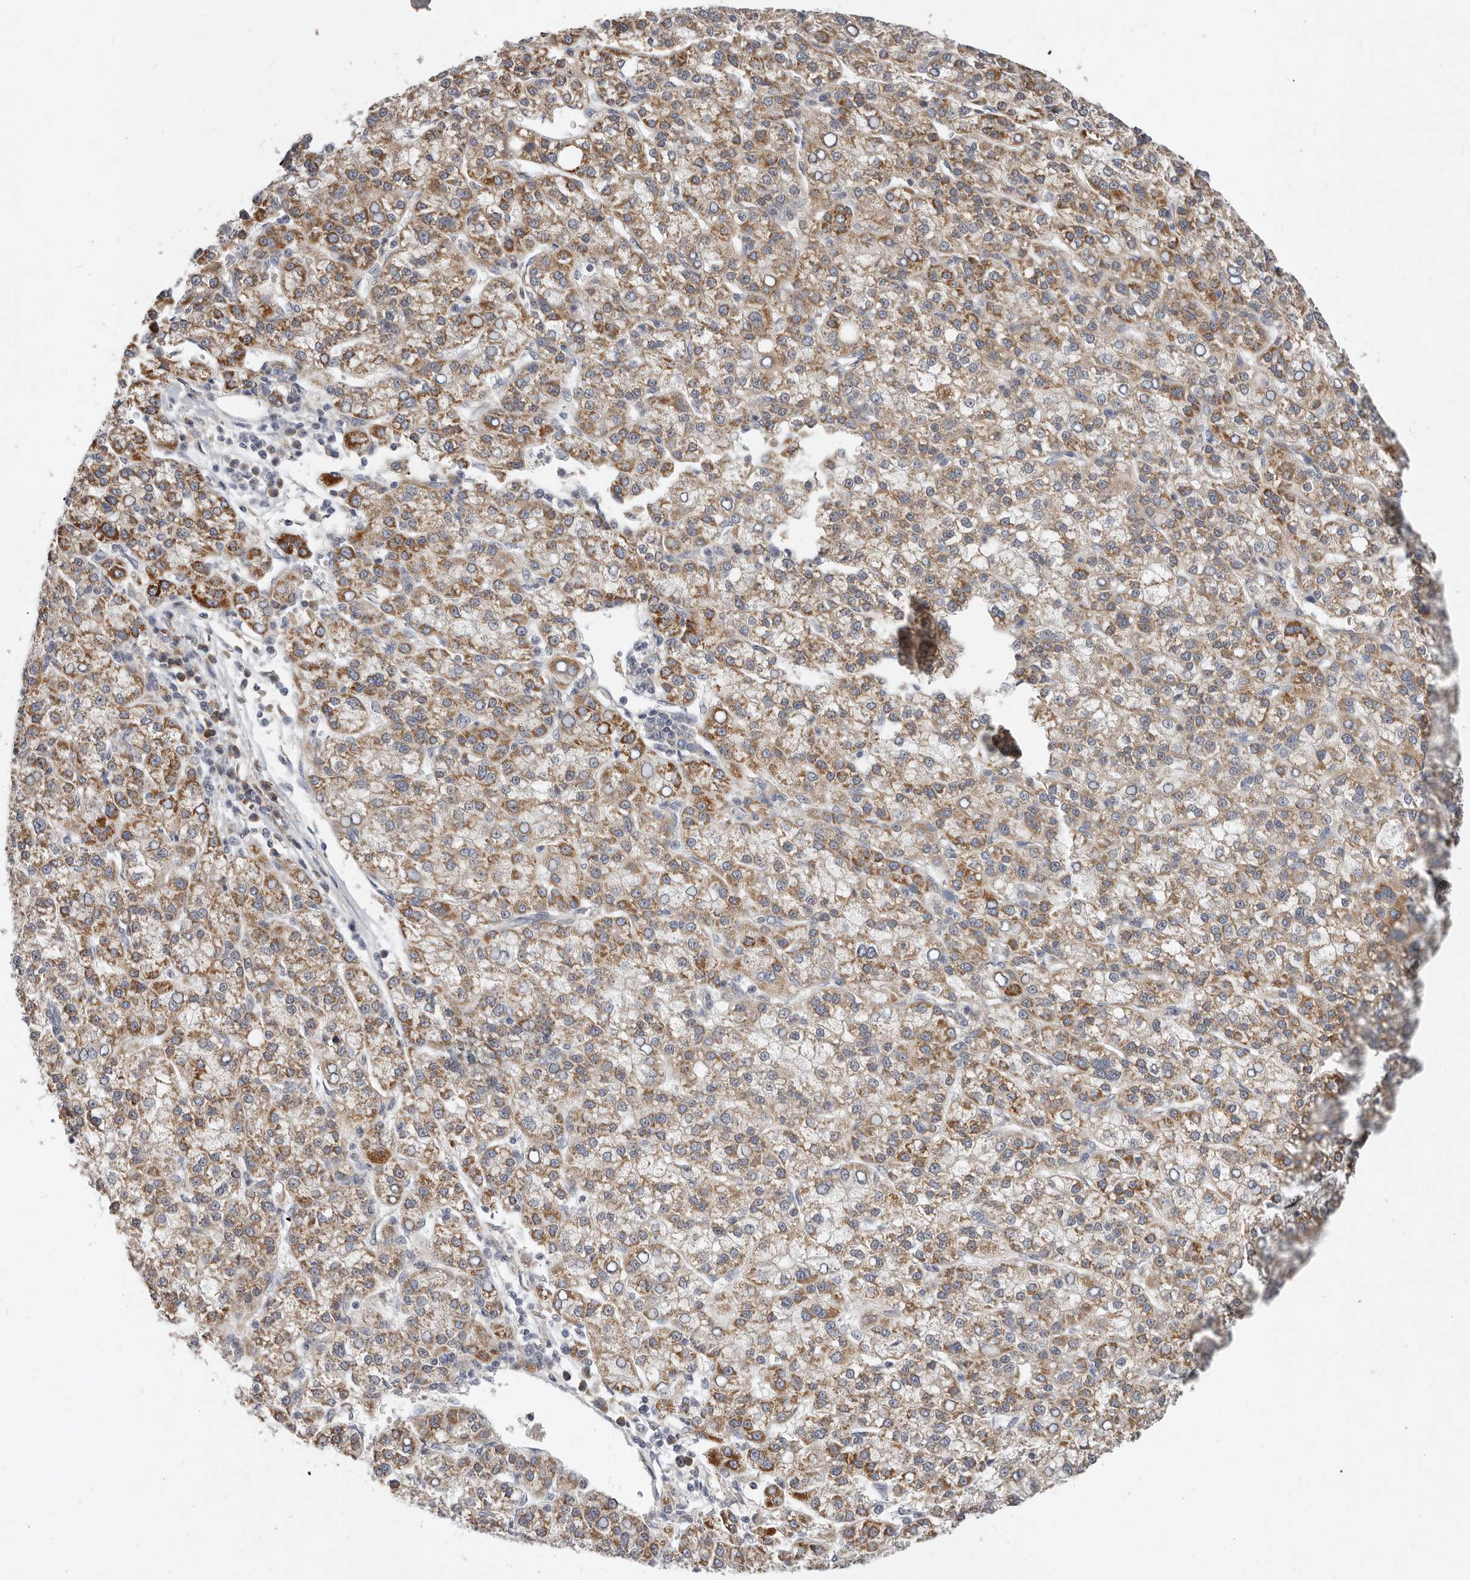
{"staining": {"intensity": "moderate", "quantity": ">75%", "location": "cytoplasmic/membranous"}, "tissue": "liver cancer", "cell_type": "Tumor cells", "image_type": "cancer", "snomed": [{"axis": "morphology", "description": "Carcinoma, Hepatocellular, NOS"}, {"axis": "topography", "description": "Liver"}], "caption": "This micrograph reveals immunohistochemistry staining of human liver cancer, with medium moderate cytoplasmic/membranous expression in about >75% of tumor cells.", "gene": "MICALL2", "patient": {"sex": "female", "age": 58}}